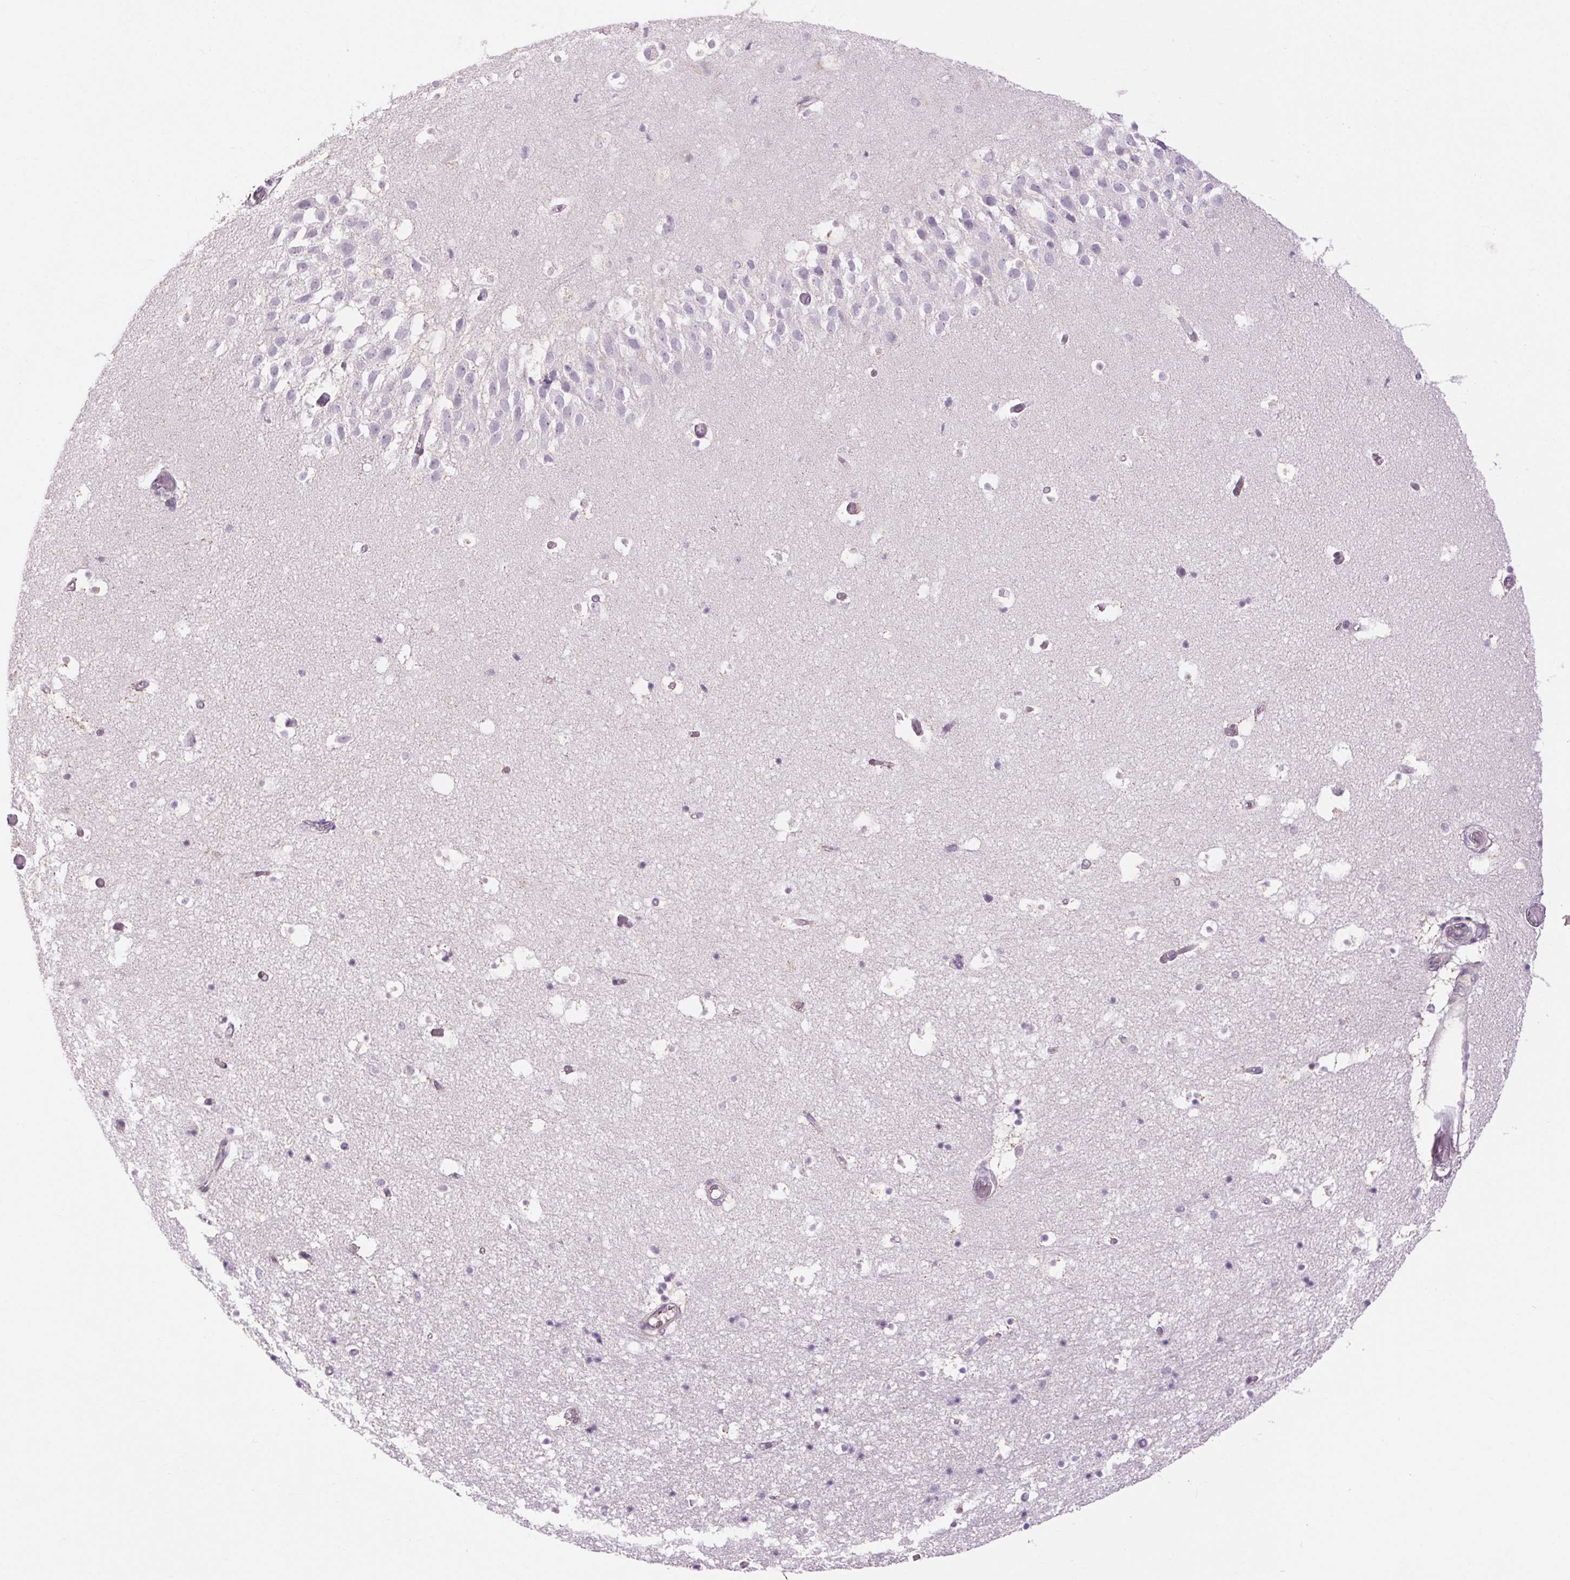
{"staining": {"intensity": "negative", "quantity": "none", "location": "none"}, "tissue": "hippocampus", "cell_type": "Glial cells", "image_type": "normal", "snomed": [{"axis": "morphology", "description": "Normal tissue, NOS"}, {"axis": "topography", "description": "Hippocampus"}], "caption": "Immunohistochemistry photomicrograph of unremarkable hippocampus stained for a protein (brown), which demonstrates no expression in glial cells. The staining was performed using DAB (3,3'-diaminobenzidine) to visualize the protein expression in brown, while the nuclei were stained in blue with hematoxylin (Magnification: 20x).", "gene": "SOWAHC", "patient": {"sex": "male", "age": 26}}